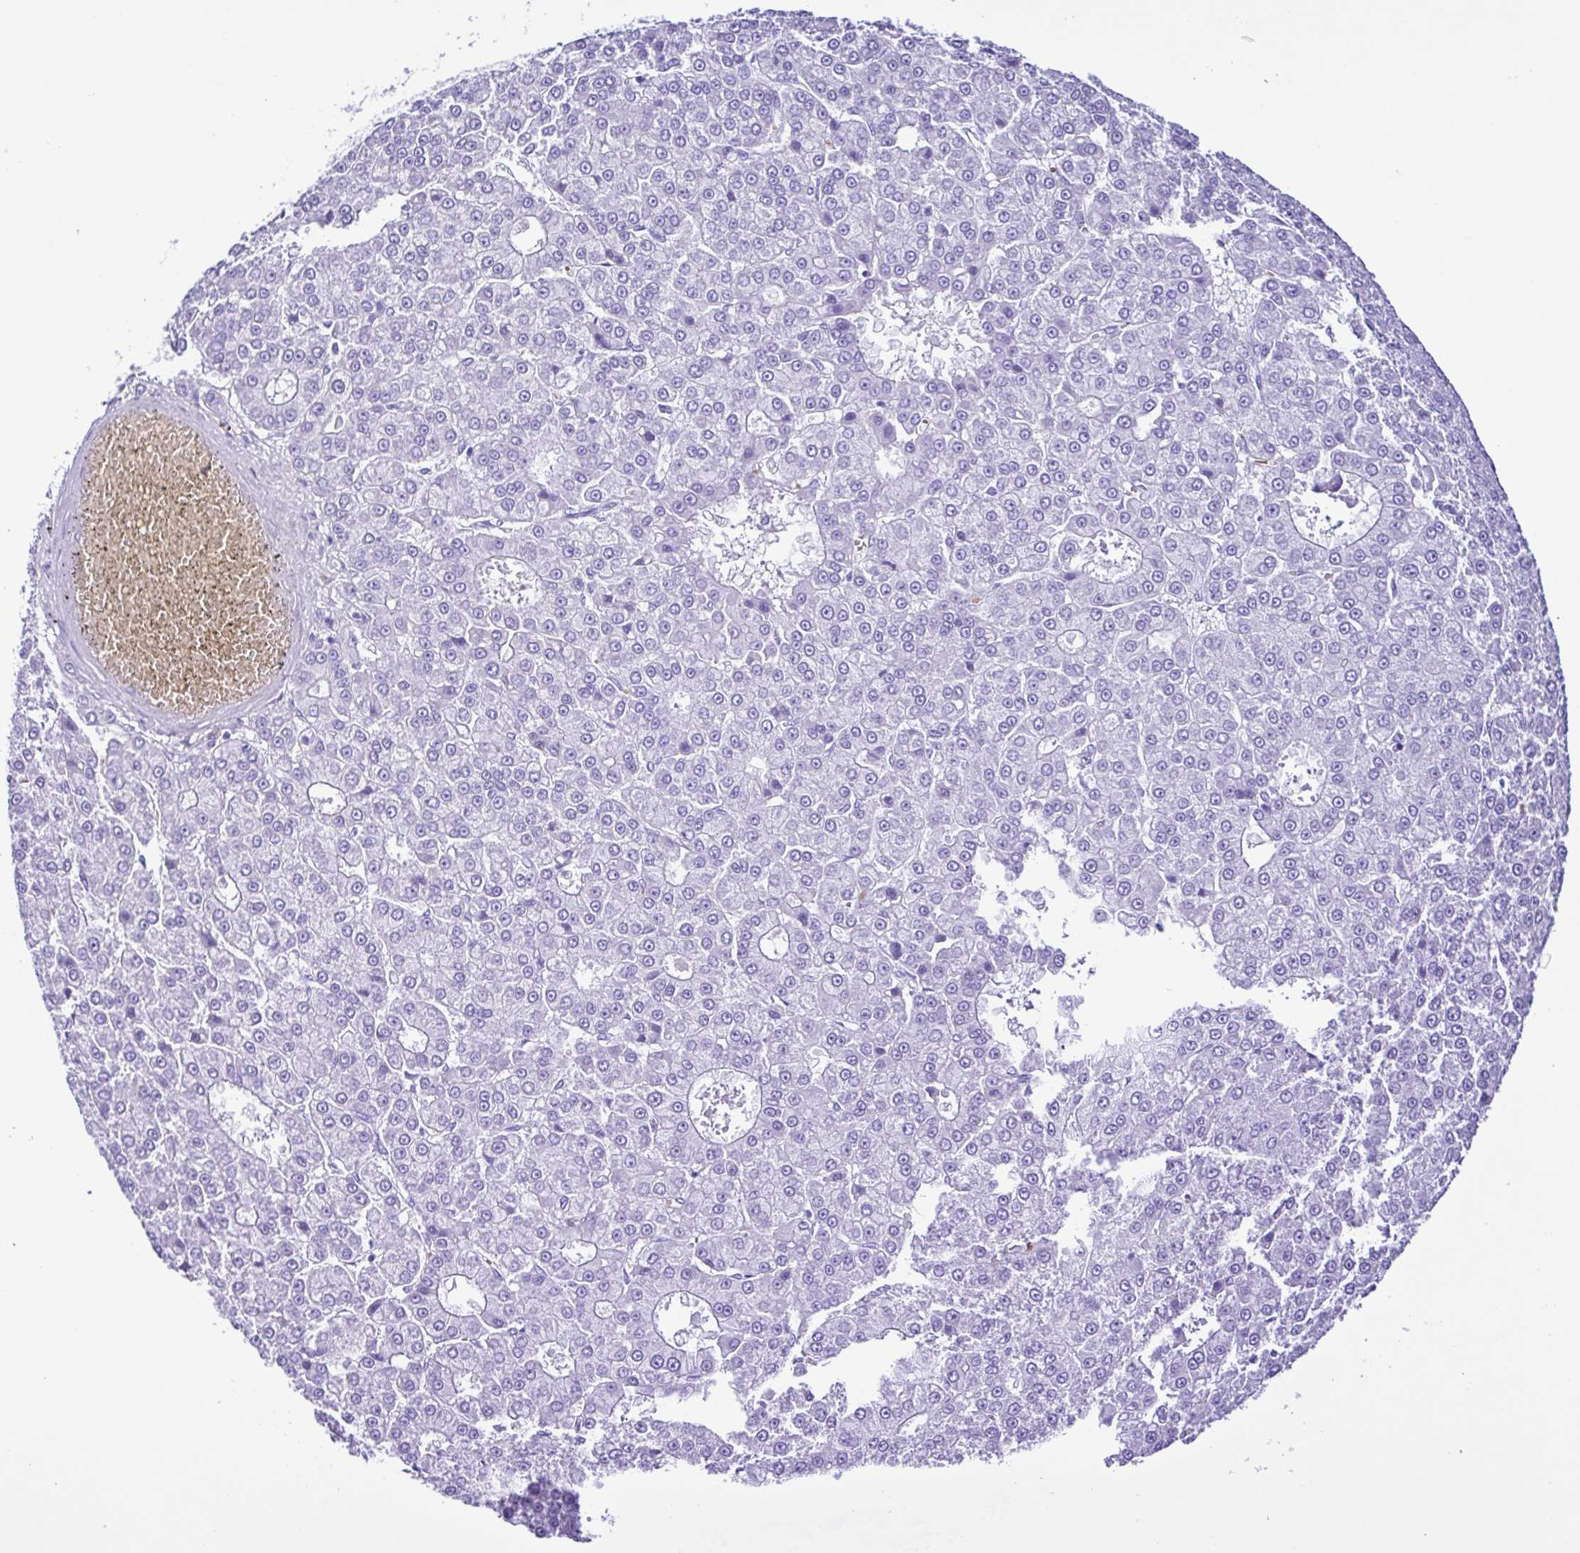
{"staining": {"intensity": "negative", "quantity": "none", "location": "none"}, "tissue": "liver cancer", "cell_type": "Tumor cells", "image_type": "cancer", "snomed": [{"axis": "morphology", "description": "Carcinoma, Hepatocellular, NOS"}, {"axis": "topography", "description": "Liver"}], "caption": "This is a image of immunohistochemistry staining of liver cancer (hepatocellular carcinoma), which shows no expression in tumor cells. Brightfield microscopy of immunohistochemistry stained with DAB (brown) and hematoxylin (blue), captured at high magnification.", "gene": "SYT1", "patient": {"sex": "male", "age": 70}}